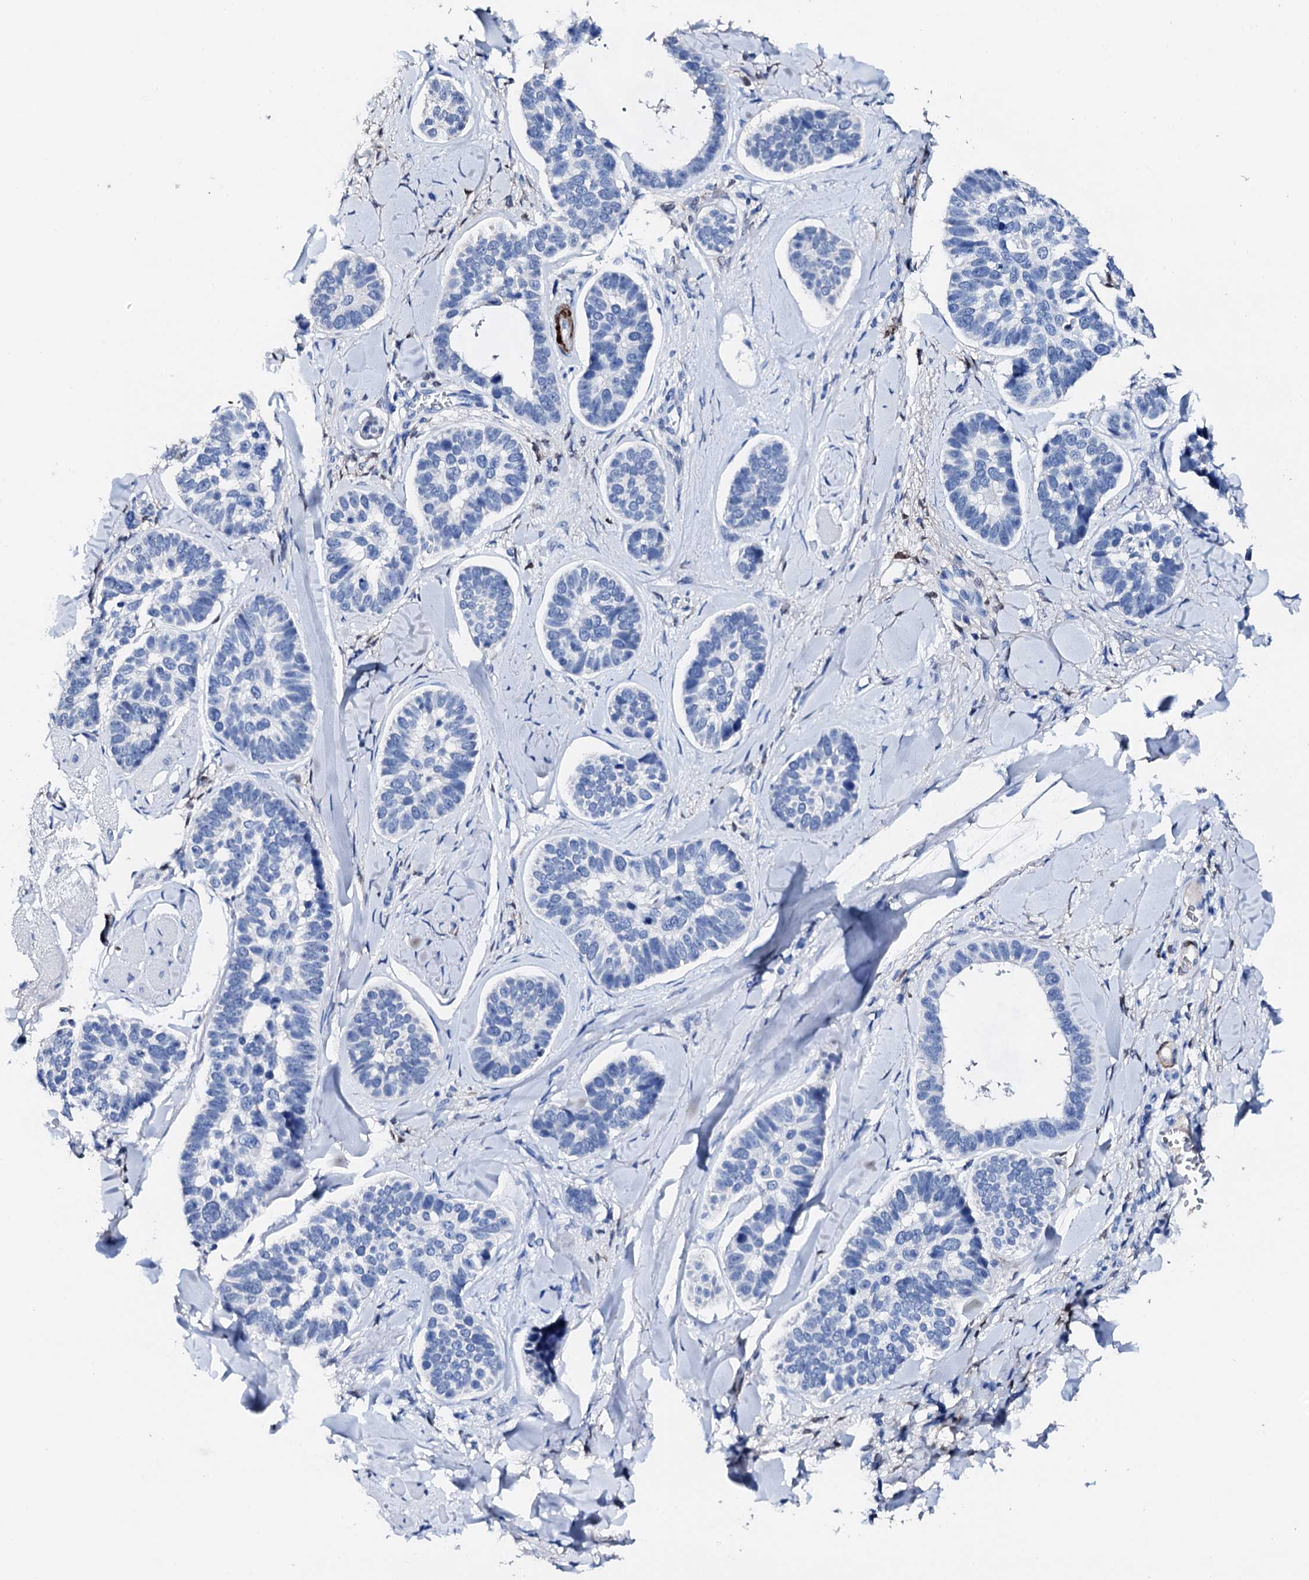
{"staining": {"intensity": "negative", "quantity": "none", "location": "none"}, "tissue": "skin cancer", "cell_type": "Tumor cells", "image_type": "cancer", "snomed": [{"axis": "morphology", "description": "Basal cell carcinoma"}, {"axis": "topography", "description": "Skin"}], "caption": "Skin cancer (basal cell carcinoma) was stained to show a protein in brown. There is no significant staining in tumor cells.", "gene": "NRIP2", "patient": {"sex": "male", "age": 62}}